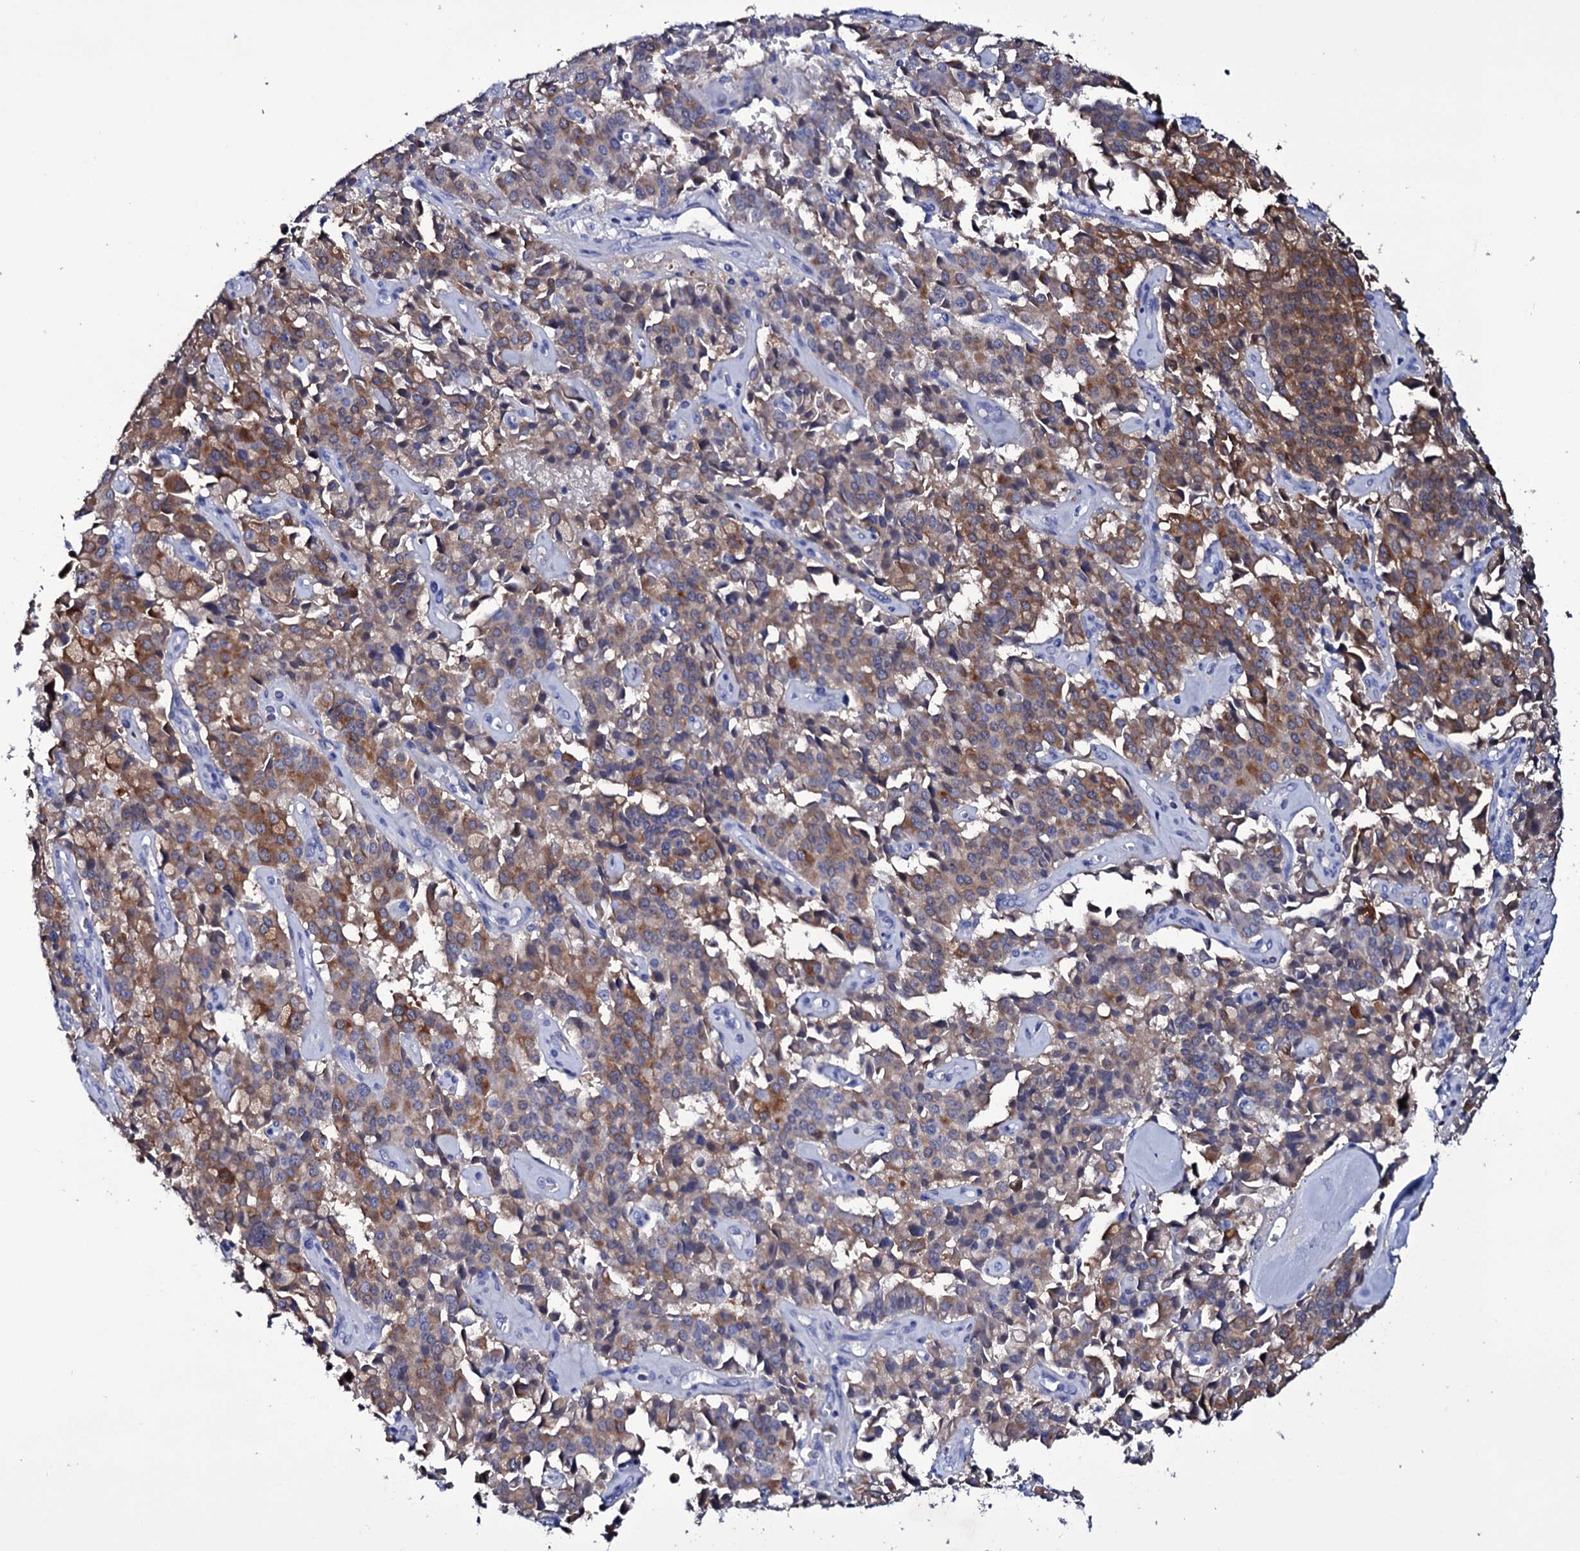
{"staining": {"intensity": "moderate", "quantity": ">75%", "location": "cytoplasmic/membranous"}, "tissue": "pancreatic cancer", "cell_type": "Tumor cells", "image_type": "cancer", "snomed": [{"axis": "morphology", "description": "Adenocarcinoma, NOS"}, {"axis": "topography", "description": "Pancreas"}], "caption": "Tumor cells demonstrate medium levels of moderate cytoplasmic/membranous staining in about >75% of cells in pancreatic adenocarcinoma. (DAB = brown stain, brightfield microscopy at high magnification).", "gene": "ITPRID2", "patient": {"sex": "male", "age": 65}}